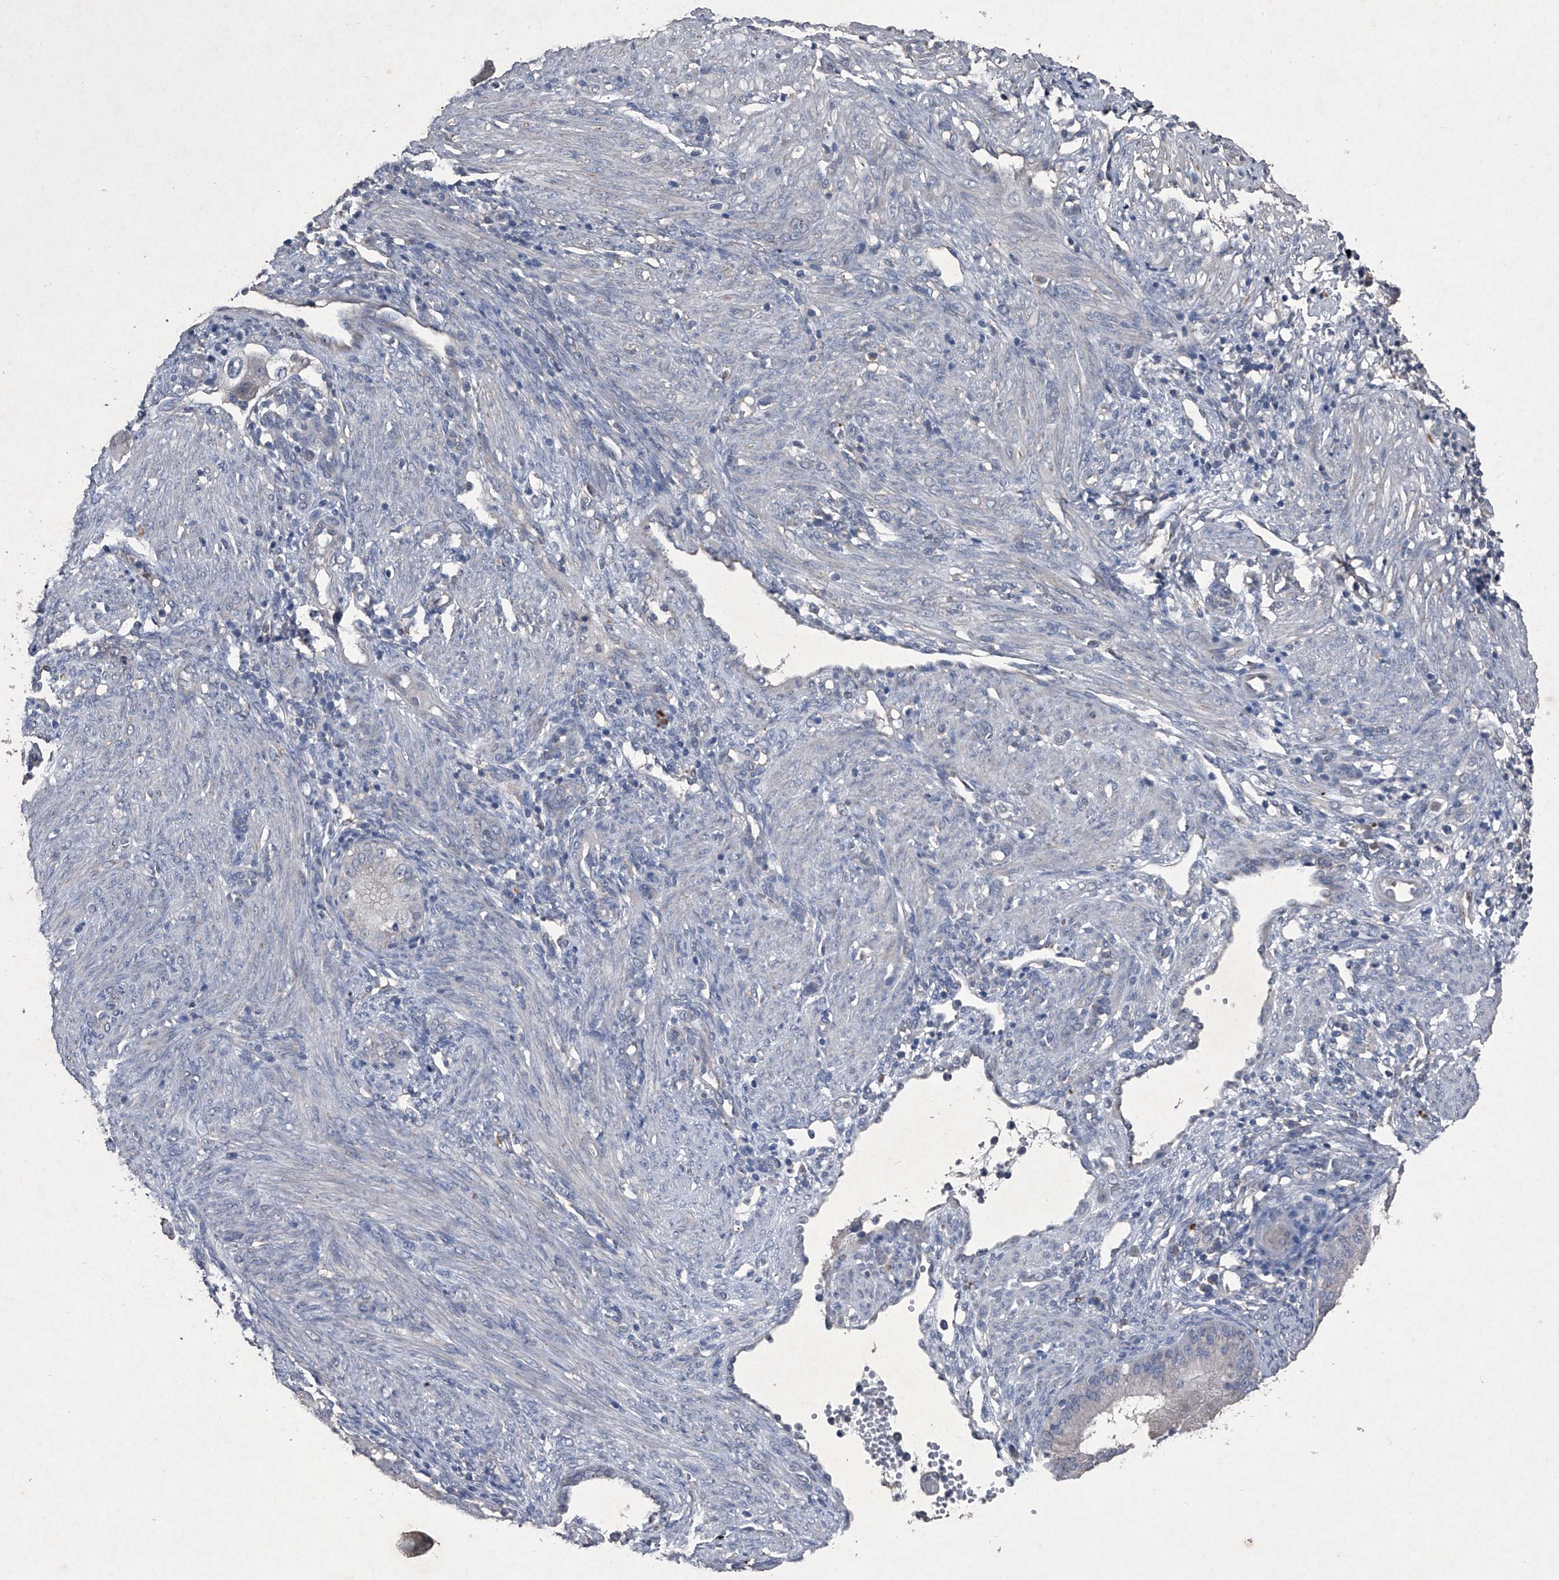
{"staining": {"intensity": "negative", "quantity": "none", "location": "none"}, "tissue": "endometrial cancer", "cell_type": "Tumor cells", "image_type": "cancer", "snomed": [{"axis": "morphology", "description": "Adenocarcinoma, NOS"}, {"axis": "topography", "description": "Endometrium"}], "caption": "Immunohistochemistry (IHC) photomicrograph of neoplastic tissue: adenocarcinoma (endometrial) stained with DAB demonstrates no significant protein positivity in tumor cells. (Immunohistochemistry (IHC), brightfield microscopy, high magnification).", "gene": "MAPKAP1", "patient": {"sex": "female", "age": 51}}